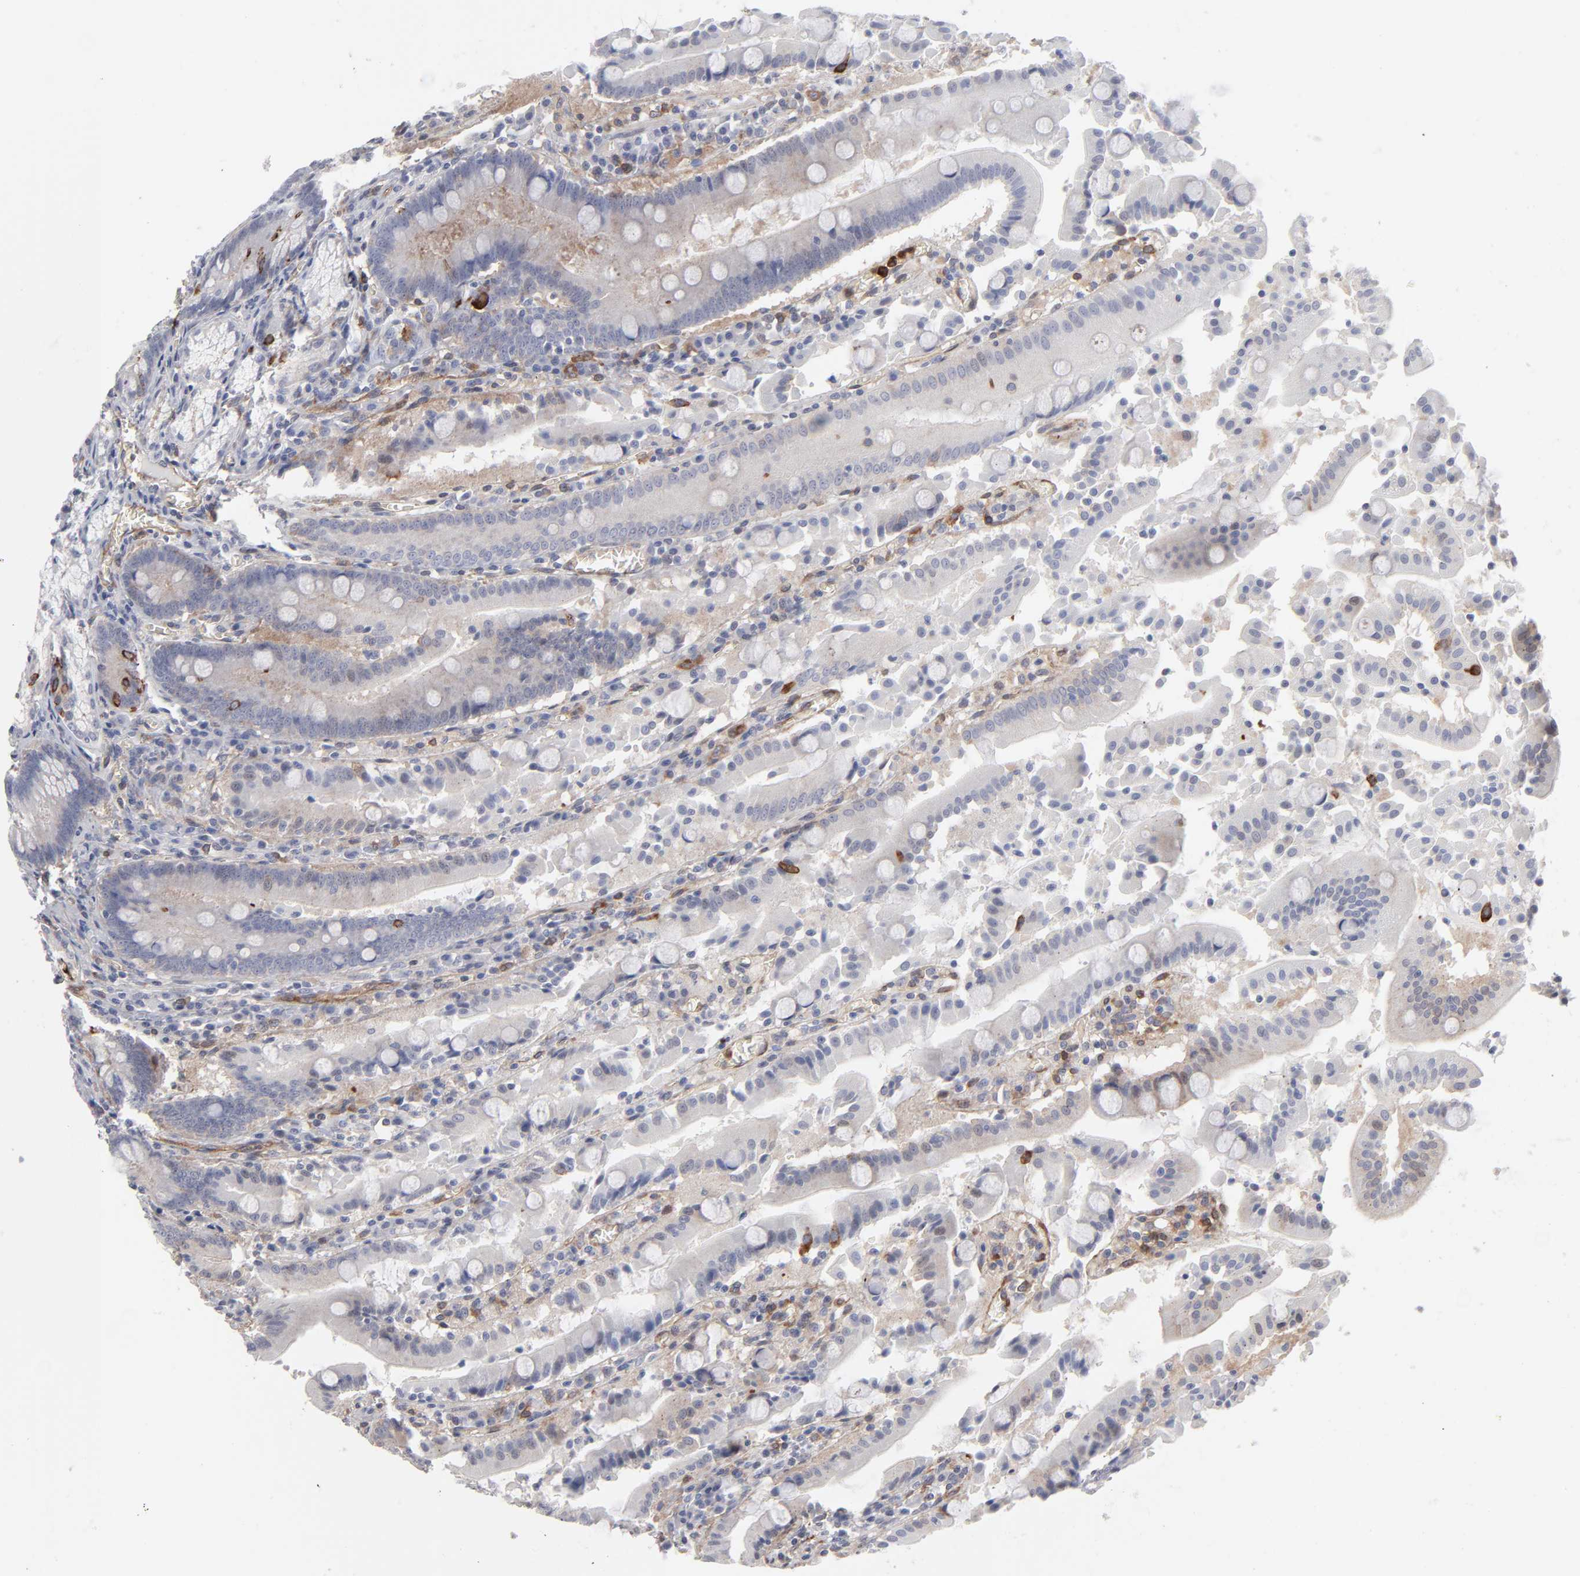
{"staining": {"intensity": "negative", "quantity": "none", "location": "none"}, "tissue": "stomach", "cell_type": "Glandular cells", "image_type": "normal", "snomed": [{"axis": "morphology", "description": "Normal tissue, NOS"}, {"axis": "topography", "description": "Stomach, lower"}], "caption": "An image of stomach stained for a protein demonstrates no brown staining in glandular cells. (DAB (3,3'-diaminobenzidine) immunohistochemistry (IHC) with hematoxylin counter stain).", "gene": "PXN", "patient": {"sex": "male", "age": 56}}